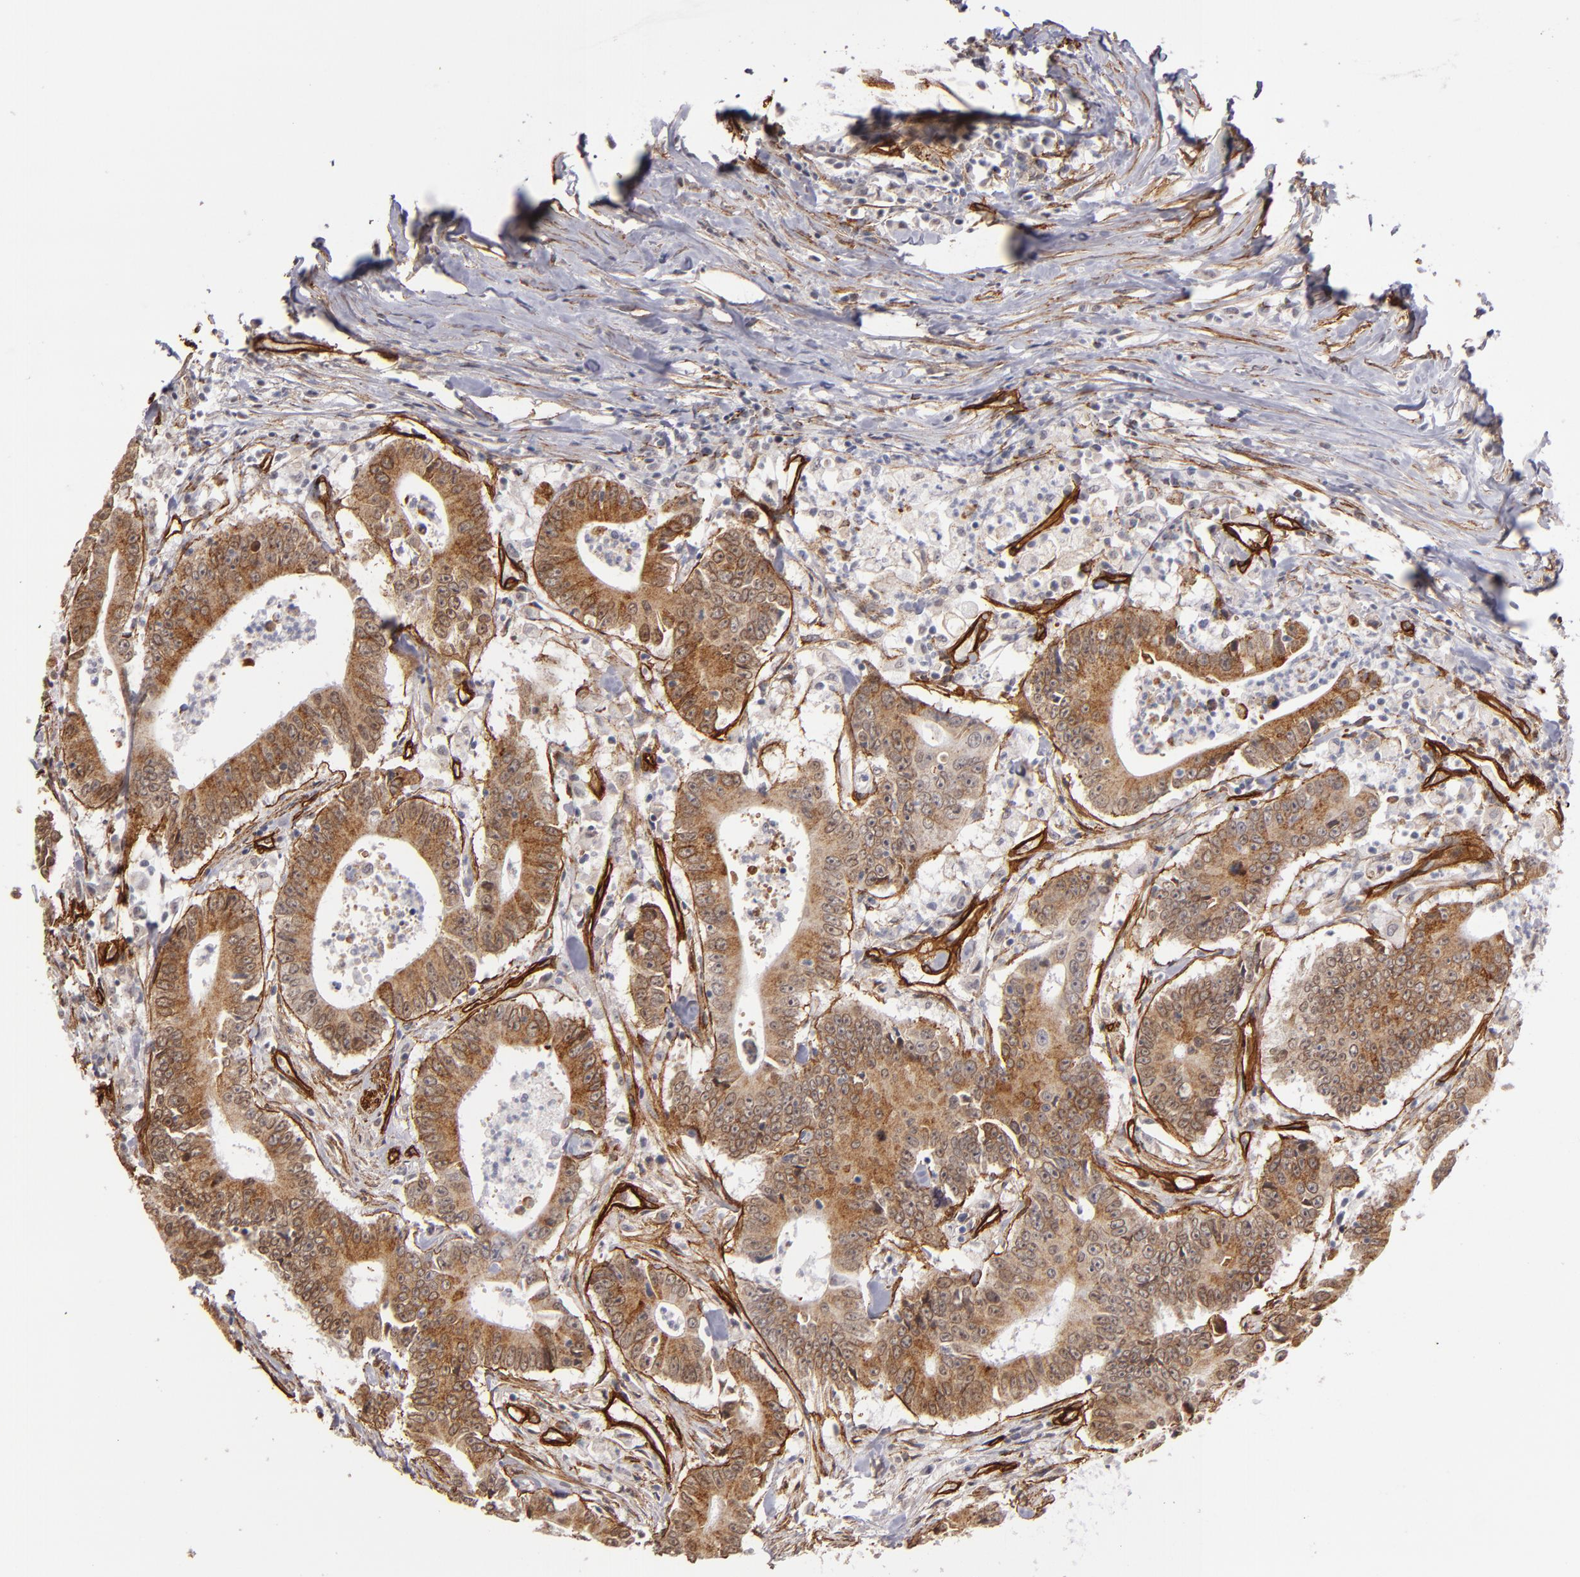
{"staining": {"intensity": "moderate", "quantity": ">75%", "location": "cytoplasmic/membranous"}, "tissue": "colorectal cancer", "cell_type": "Tumor cells", "image_type": "cancer", "snomed": [{"axis": "morphology", "description": "Adenocarcinoma, NOS"}, {"axis": "topography", "description": "Colon"}], "caption": "About >75% of tumor cells in adenocarcinoma (colorectal) display moderate cytoplasmic/membranous protein expression as visualized by brown immunohistochemical staining.", "gene": "LAMC1", "patient": {"sex": "male", "age": 55}}